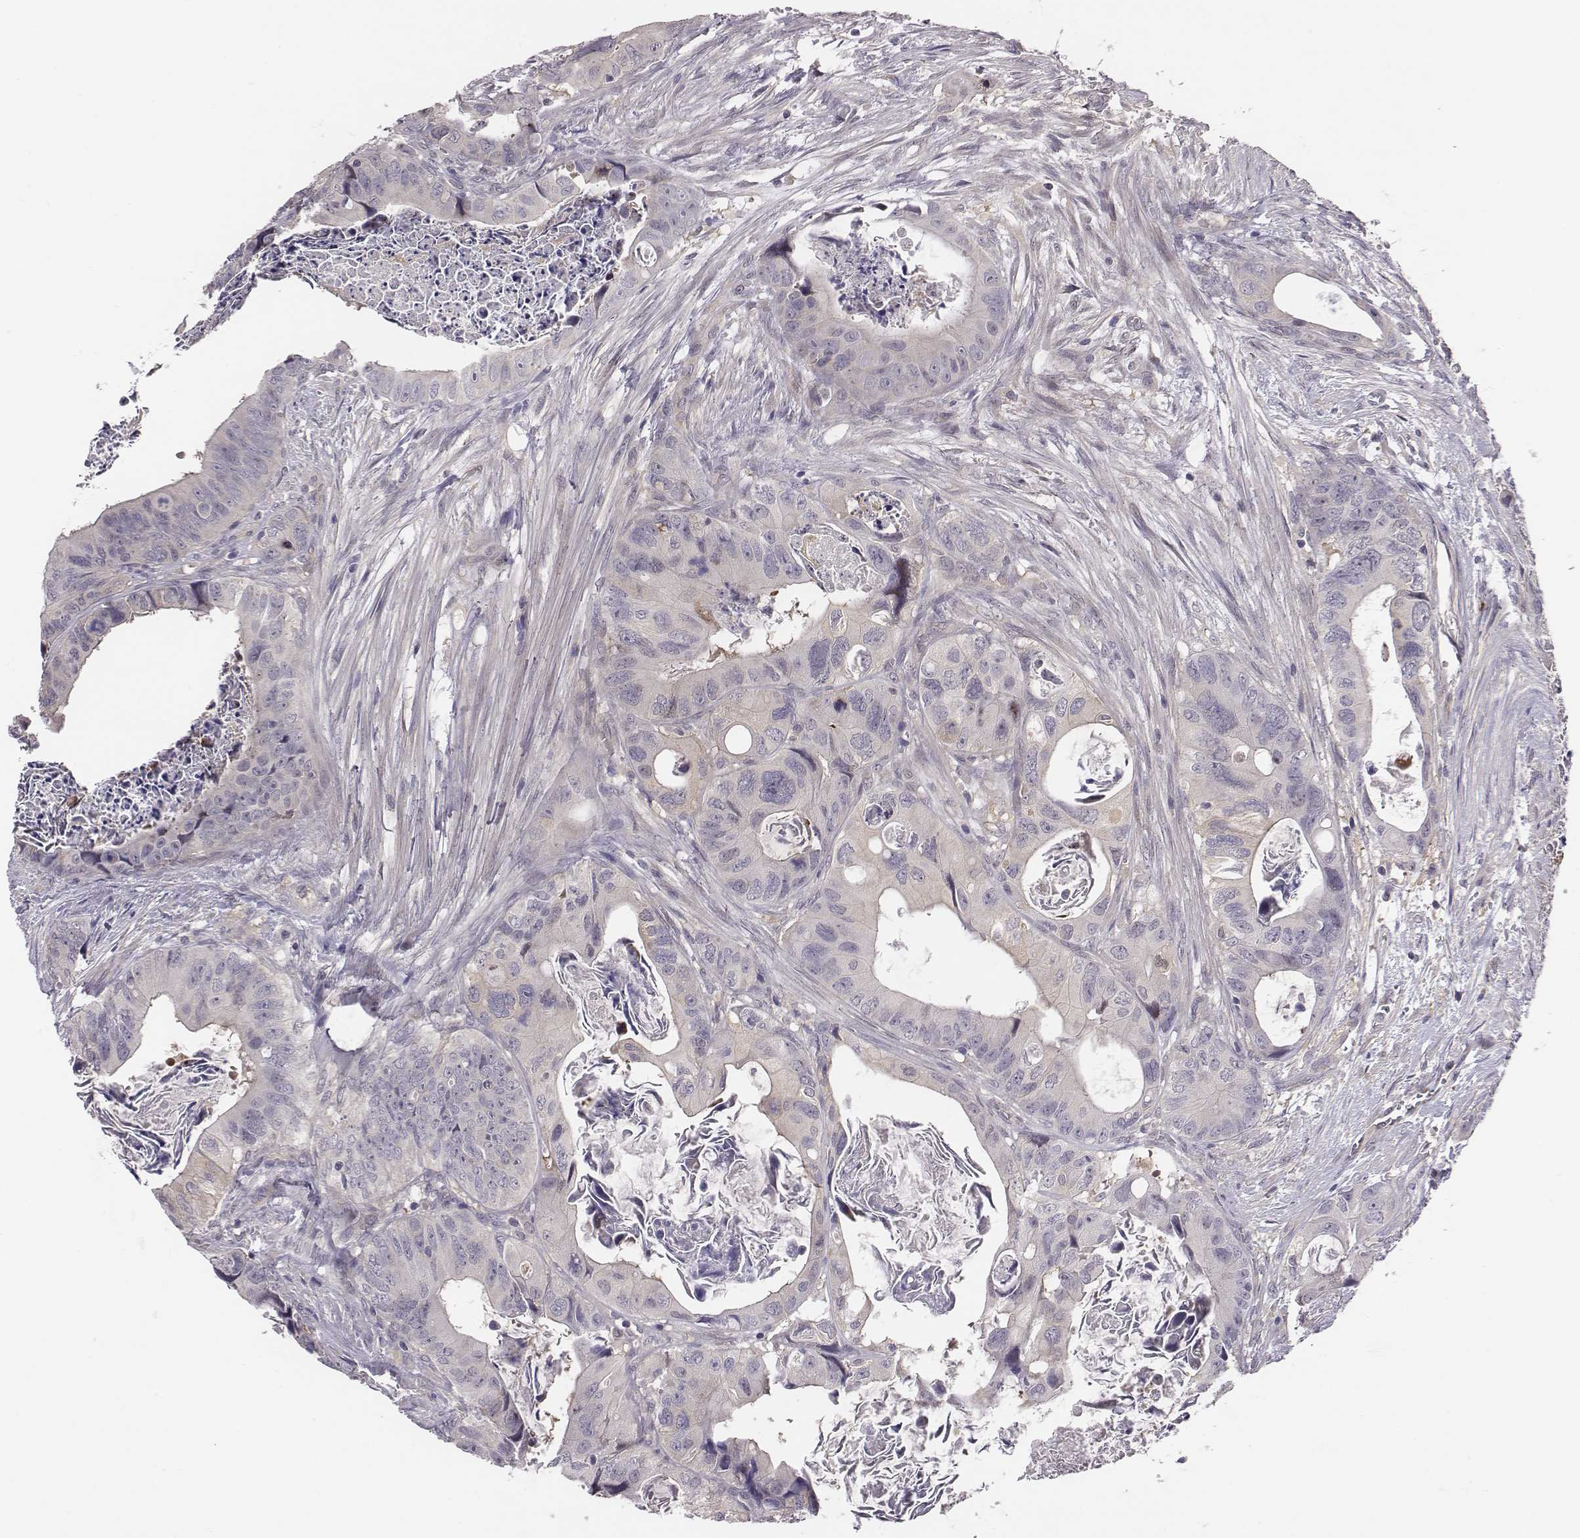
{"staining": {"intensity": "negative", "quantity": "none", "location": "none"}, "tissue": "colorectal cancer", "cell_type": "Tumor cells", "image_type": "cancer", "snomed": [{"axis": "morphology", "description": "Adenocarcinoma, NOS"}, {"axis": "topography", "description": "Rectum"}], "caption": "This image is of adenocarcinoma (colorectal) stained with IHC to label a protein in brown with the nuclei are counter-stained blue. There is no staining in tumor cells.", "gene": "SMURF2", "patient": {"sex": "male", "age": 64}}